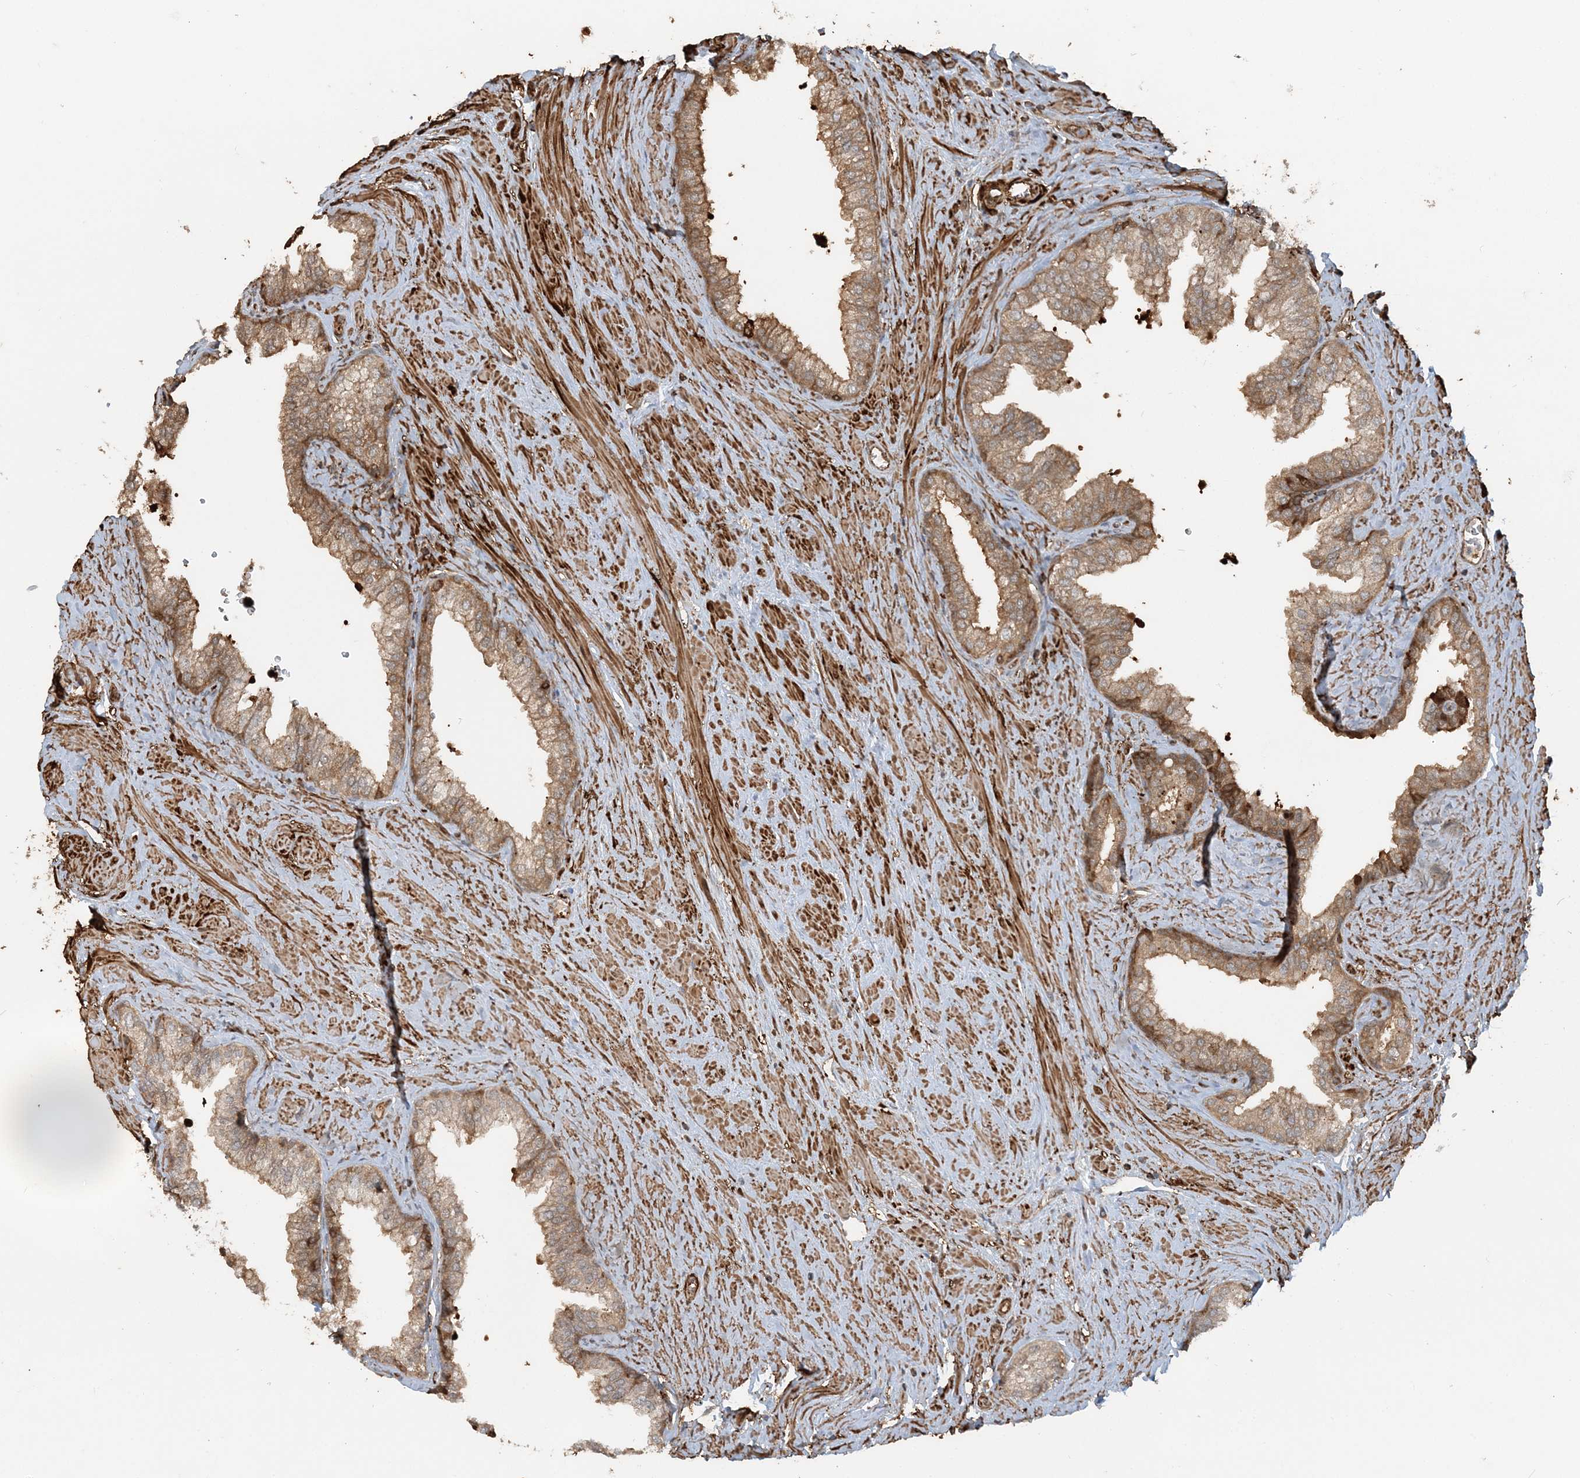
{"staining": {"intensity": "moderate", "quantity": ">75%", "location": "cytoplasmic/membranous"}, "tissue": "prostate", "cell_type": "Glandular cells", "image_type": "normal", "snomed": [{"axis": "morphology", "description": "Normal tissue, NOS"}, {"axis": "morphology", "description": "Urothelial carcinoma, Low grade"}, {"axis": "topography", "description": "Urinary bladder"}, {"axis": "topography", "description": "Prostate"}], "caption": "This image exhibits IHC staining of unremarkable human prostate, with medium moderate cytoplasmic/membranous staining in about >75% of glandular cells.", "gene": "DSTN", "patient": {"sex": "male", "age": 60}}